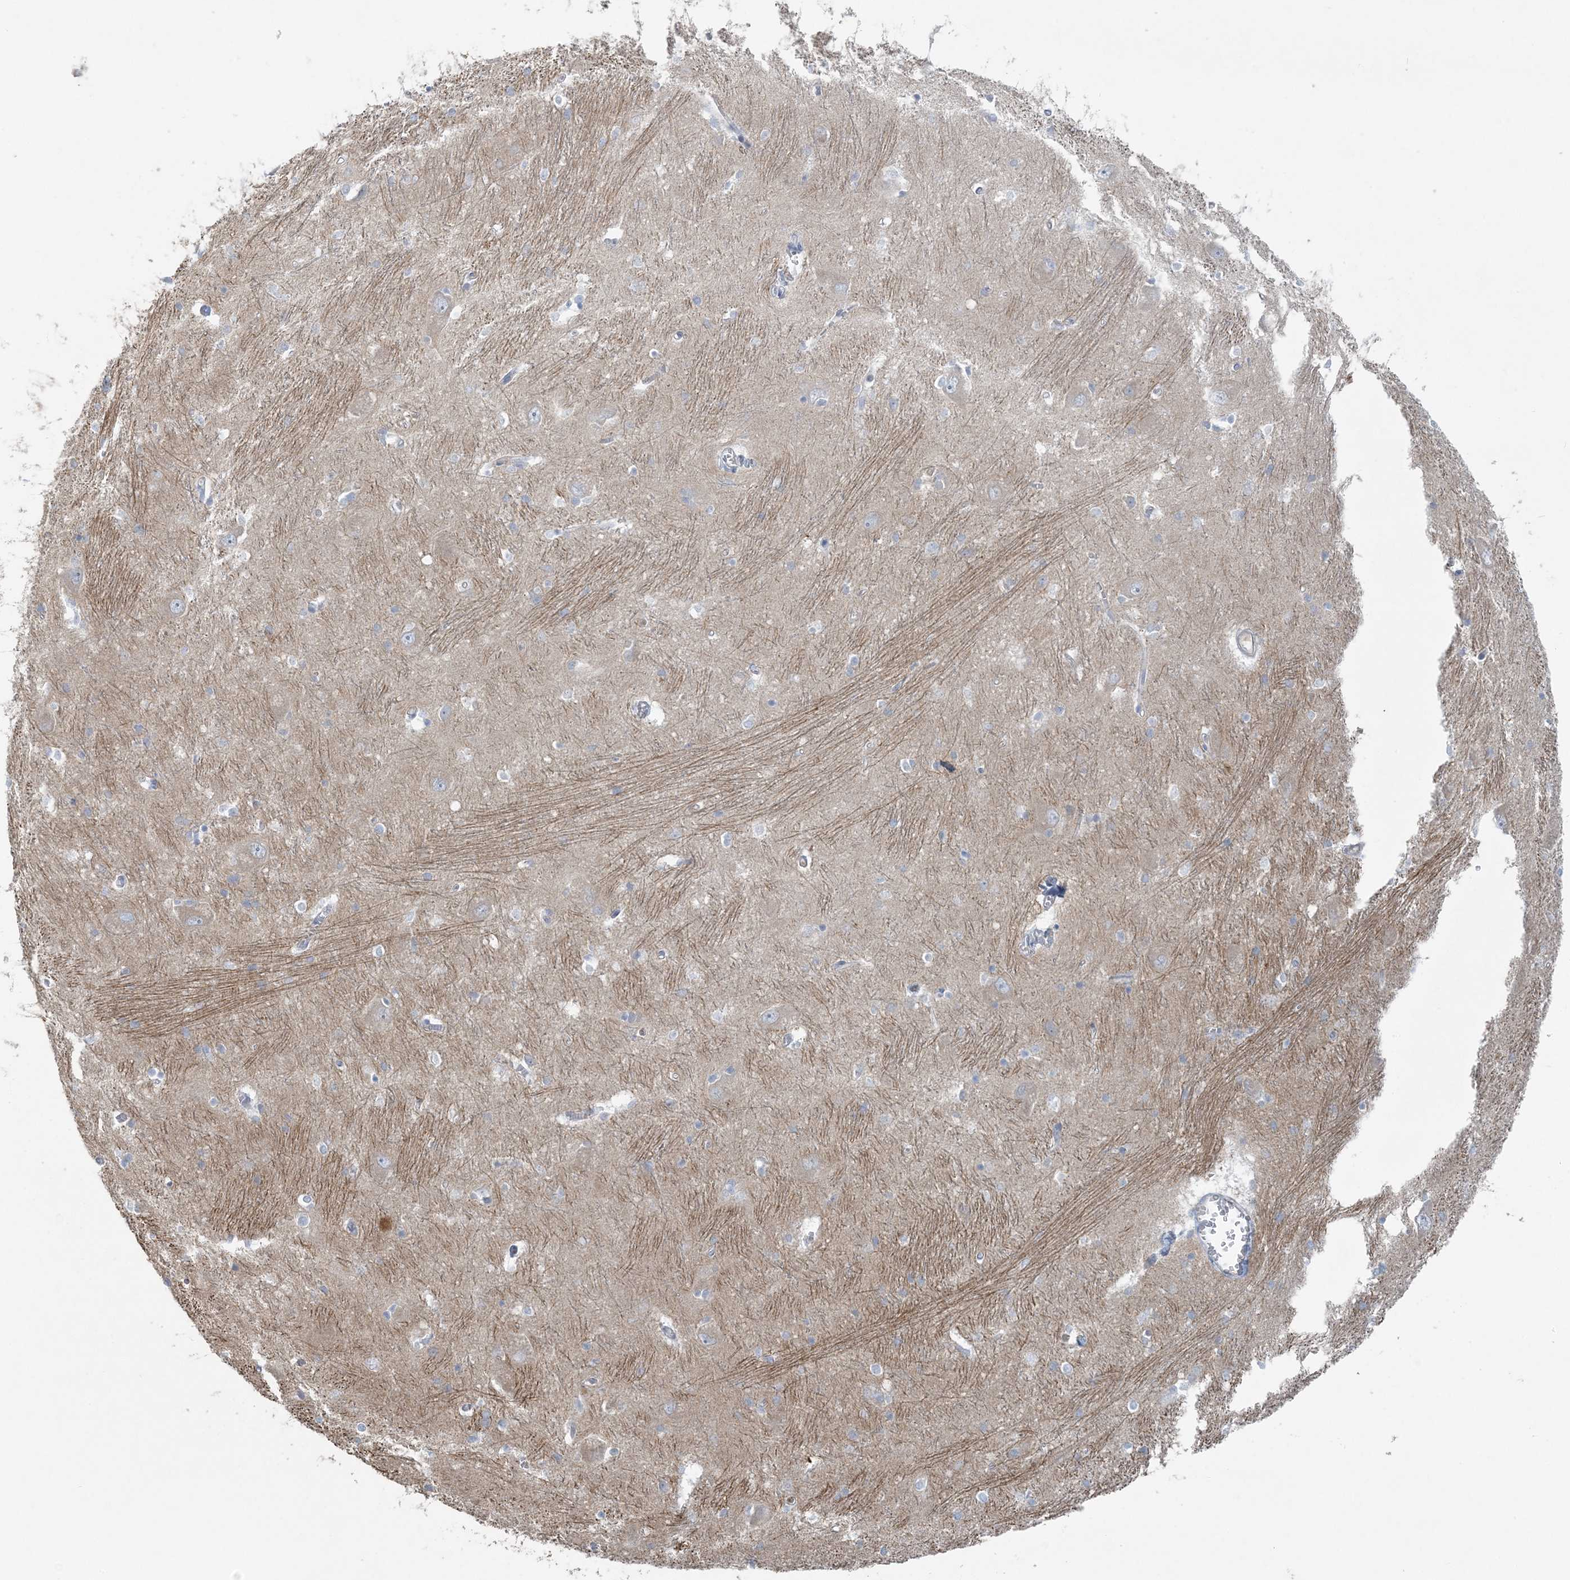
{"staining": {"intensity": "negative", "quantity": "none", "location": "none"}, "tissue": "caudate", "cell_type": "Glial cells", "image_type": "normal", "snomed": [{"axis": "morphology", "description": "Normal tissue, NOS"}, {"axis": "topography", "description": "Lateral ventricle wall"}], "caption": "Glial cells show no significant protein staining in unremarkable caudate. (DAB immunohistochemistry, high magnification).", "gene": "PIK3R4", "patient": {"sex": "male", "age": 37}}